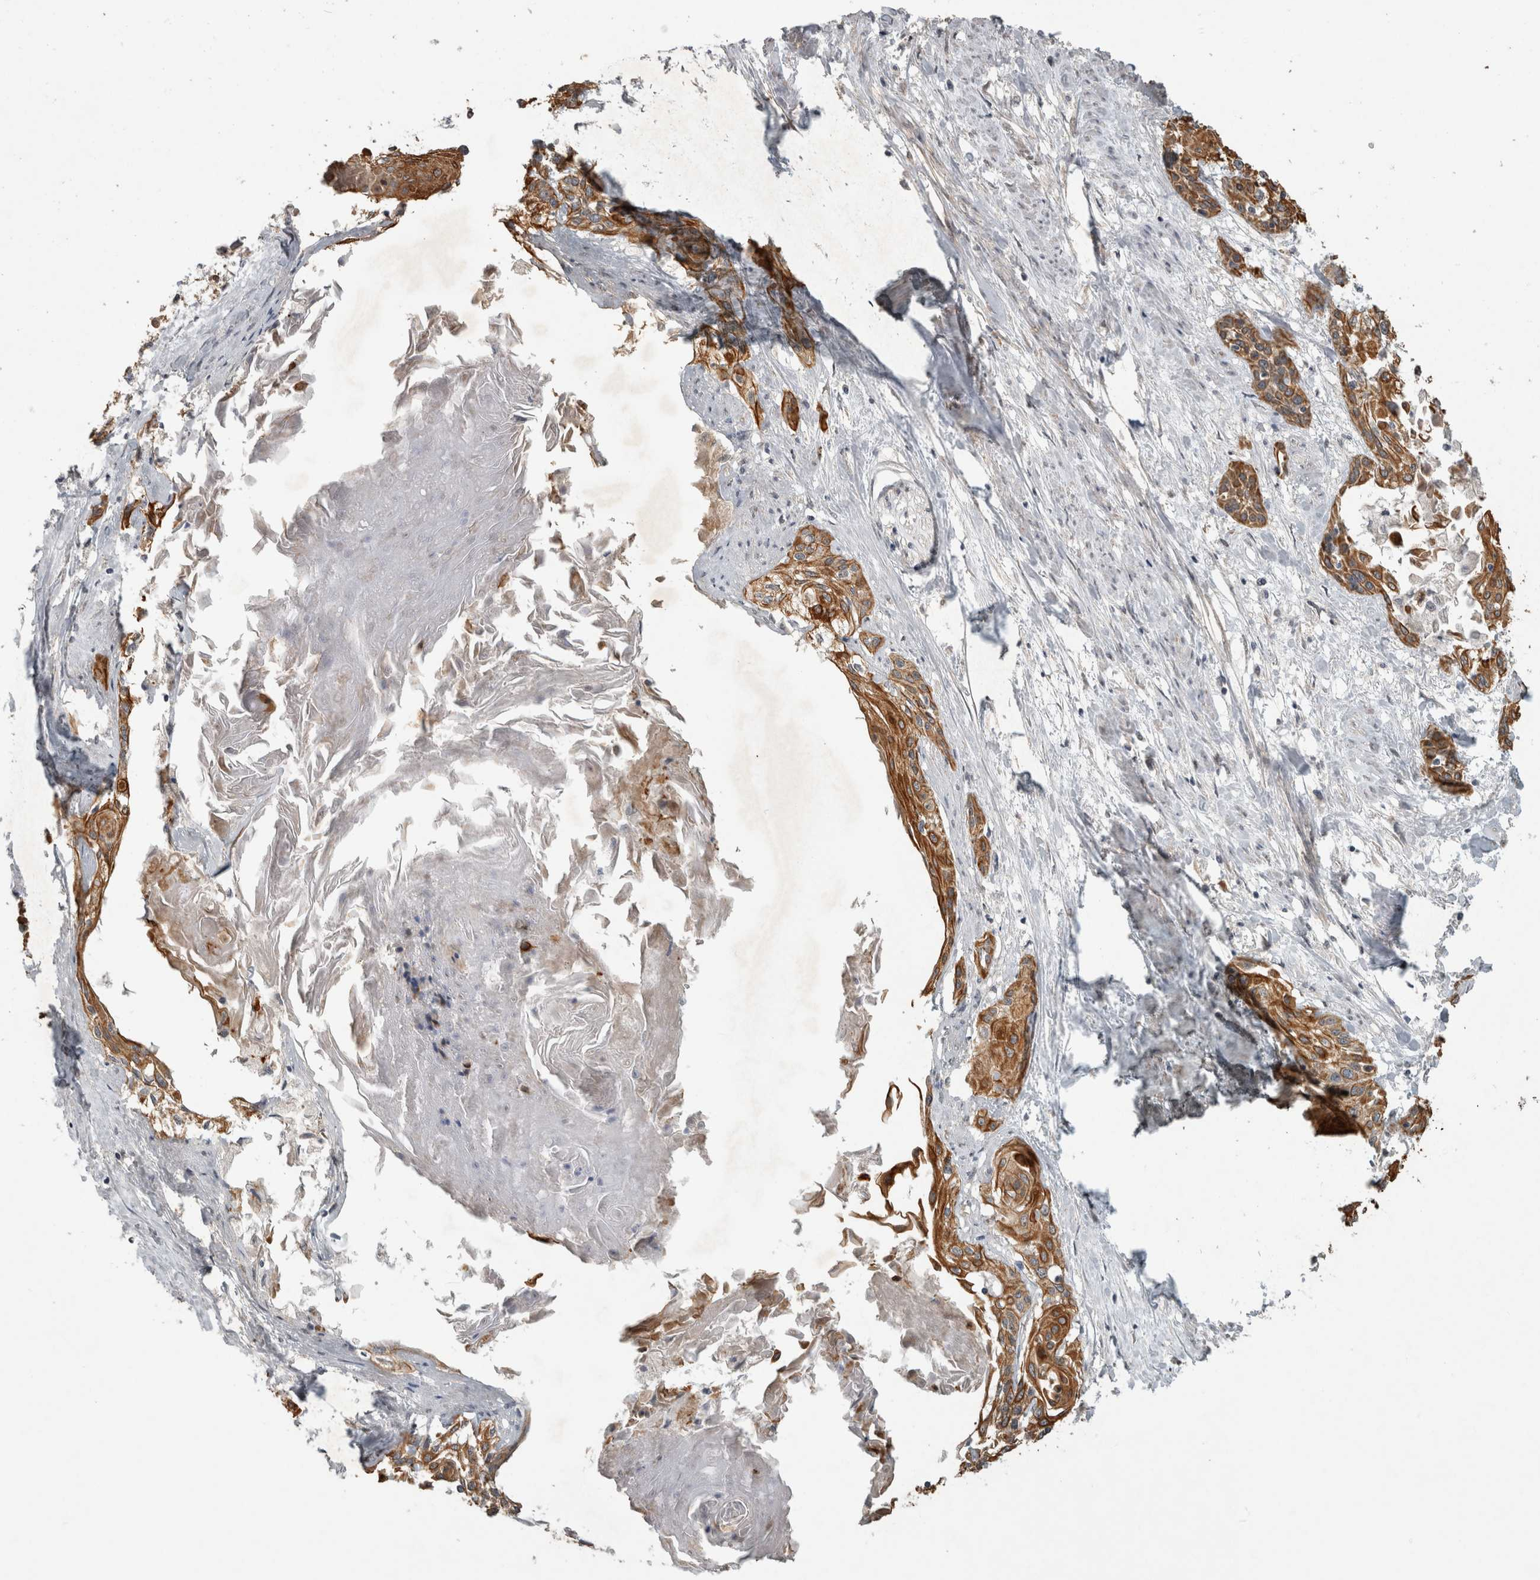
{"staining": {"intensity": "moderate", "quantity": ">75%", "location": "cytoplasmic/membranous"}, "tissue": "cervical cancer", "cell_type": "Tumor cells", "image_type": "cancer", "snomed": [{"axis": "morphology", "description": "Squamous cell carcinoma, NOS"}, {"axis": "topography", "description": "Cervix"}], "caption": "A photomicrograph of human cervical cancer (squamous cell carcinoma) stained for a protein reveals moderate cytoplasmic/membranous brown staining in tumor cells.", "gene": "RHPN1", "patient": {"sex": "female", "age": 57}}